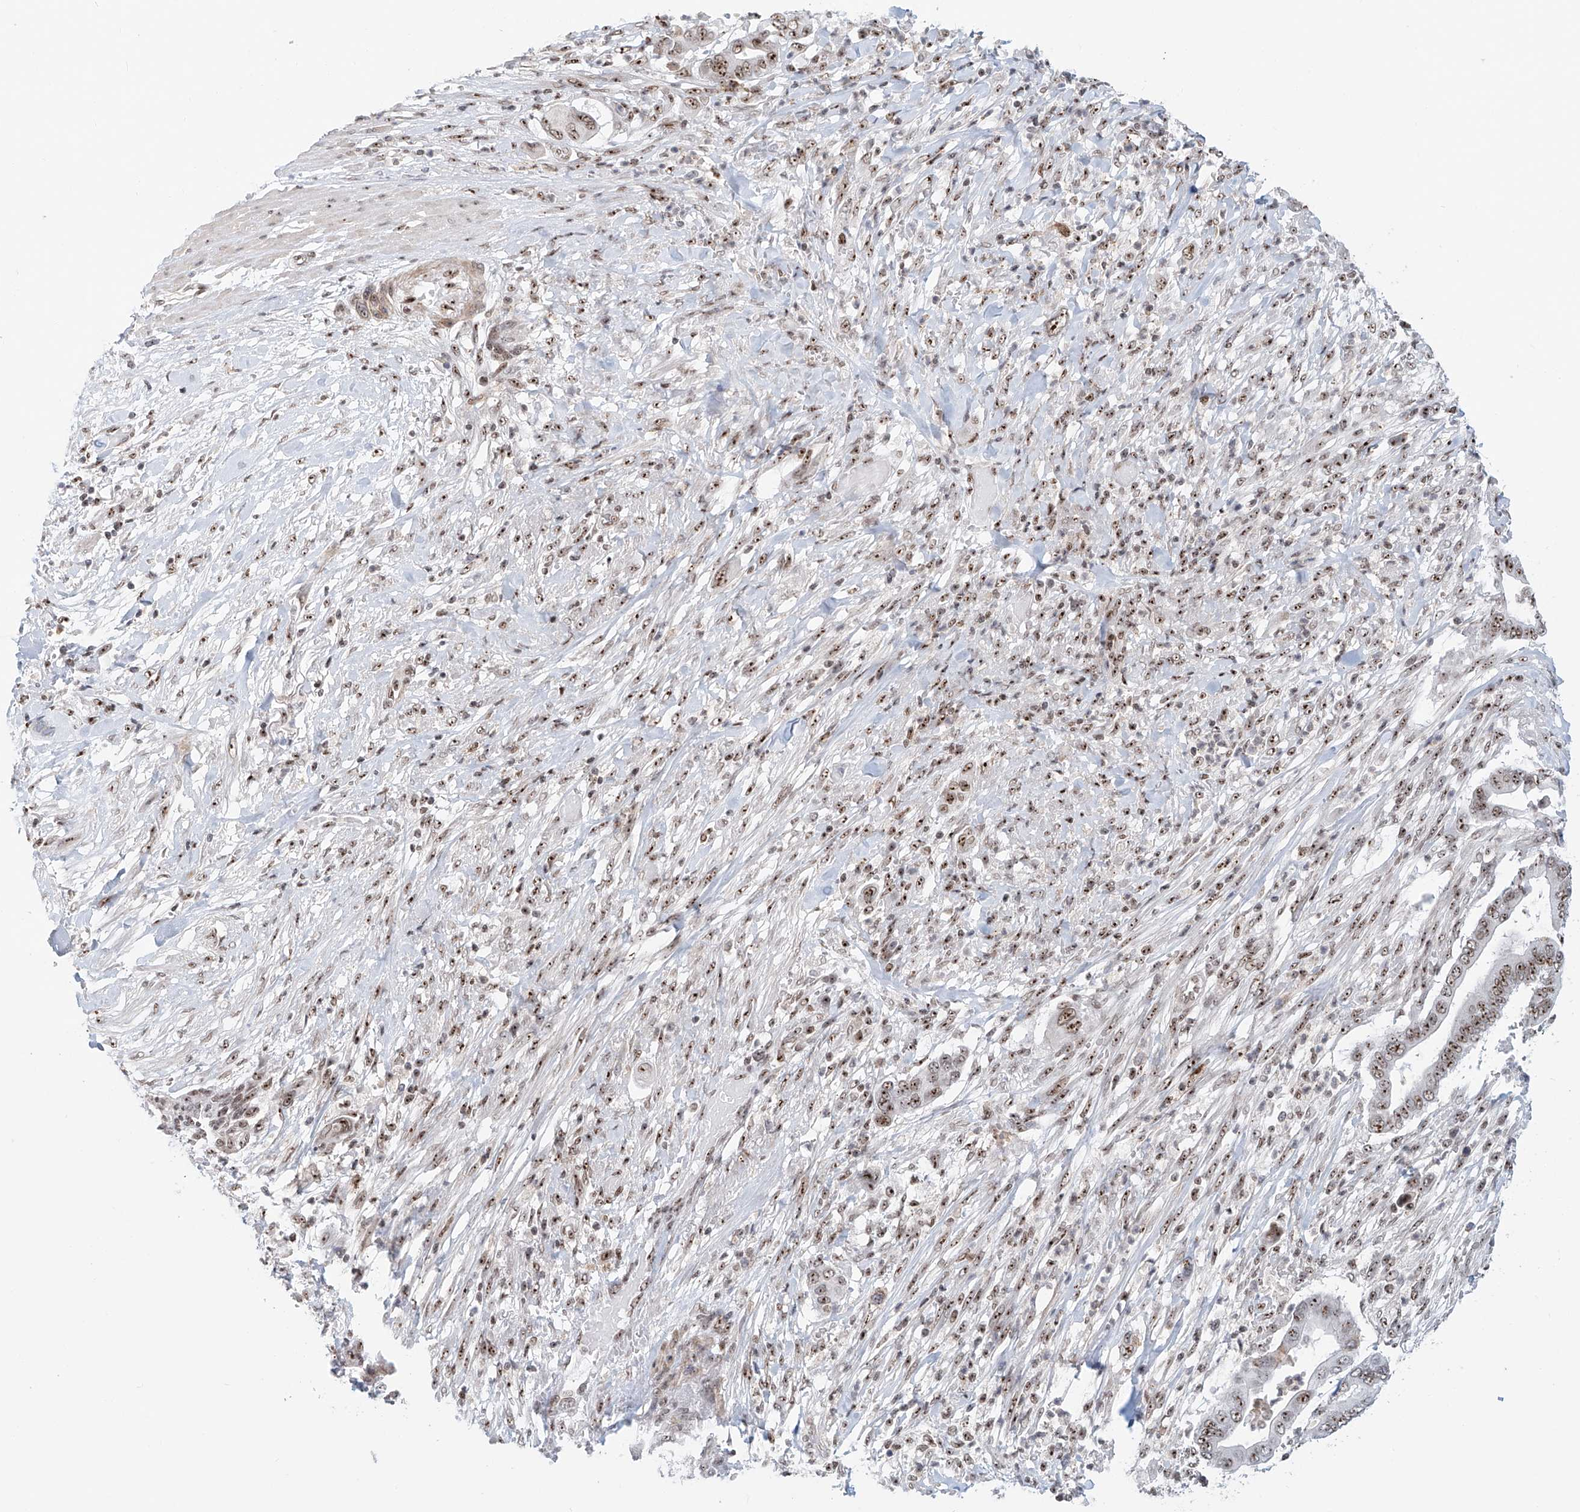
{"staining": {"intensity": "moderate", "quantity": ">75%", "location": "nuclear"}, "tissue": "pancreatic cancer", "cell_type": "Tumor cells", "image_type": "cancer", "snomed": [{"axis": "morphology", "description": "Adenocarcinoma, NOS"}, {"axis": "topography", "description": "Pancreas"}], "caption": "A brown stain labels moderate nuclear staining of a protein in human pancreatic cancer (adenocarcinoma) tumor cells.", "gene": "PRUNE2", "patient": {"sex": "male", "age": 68}}